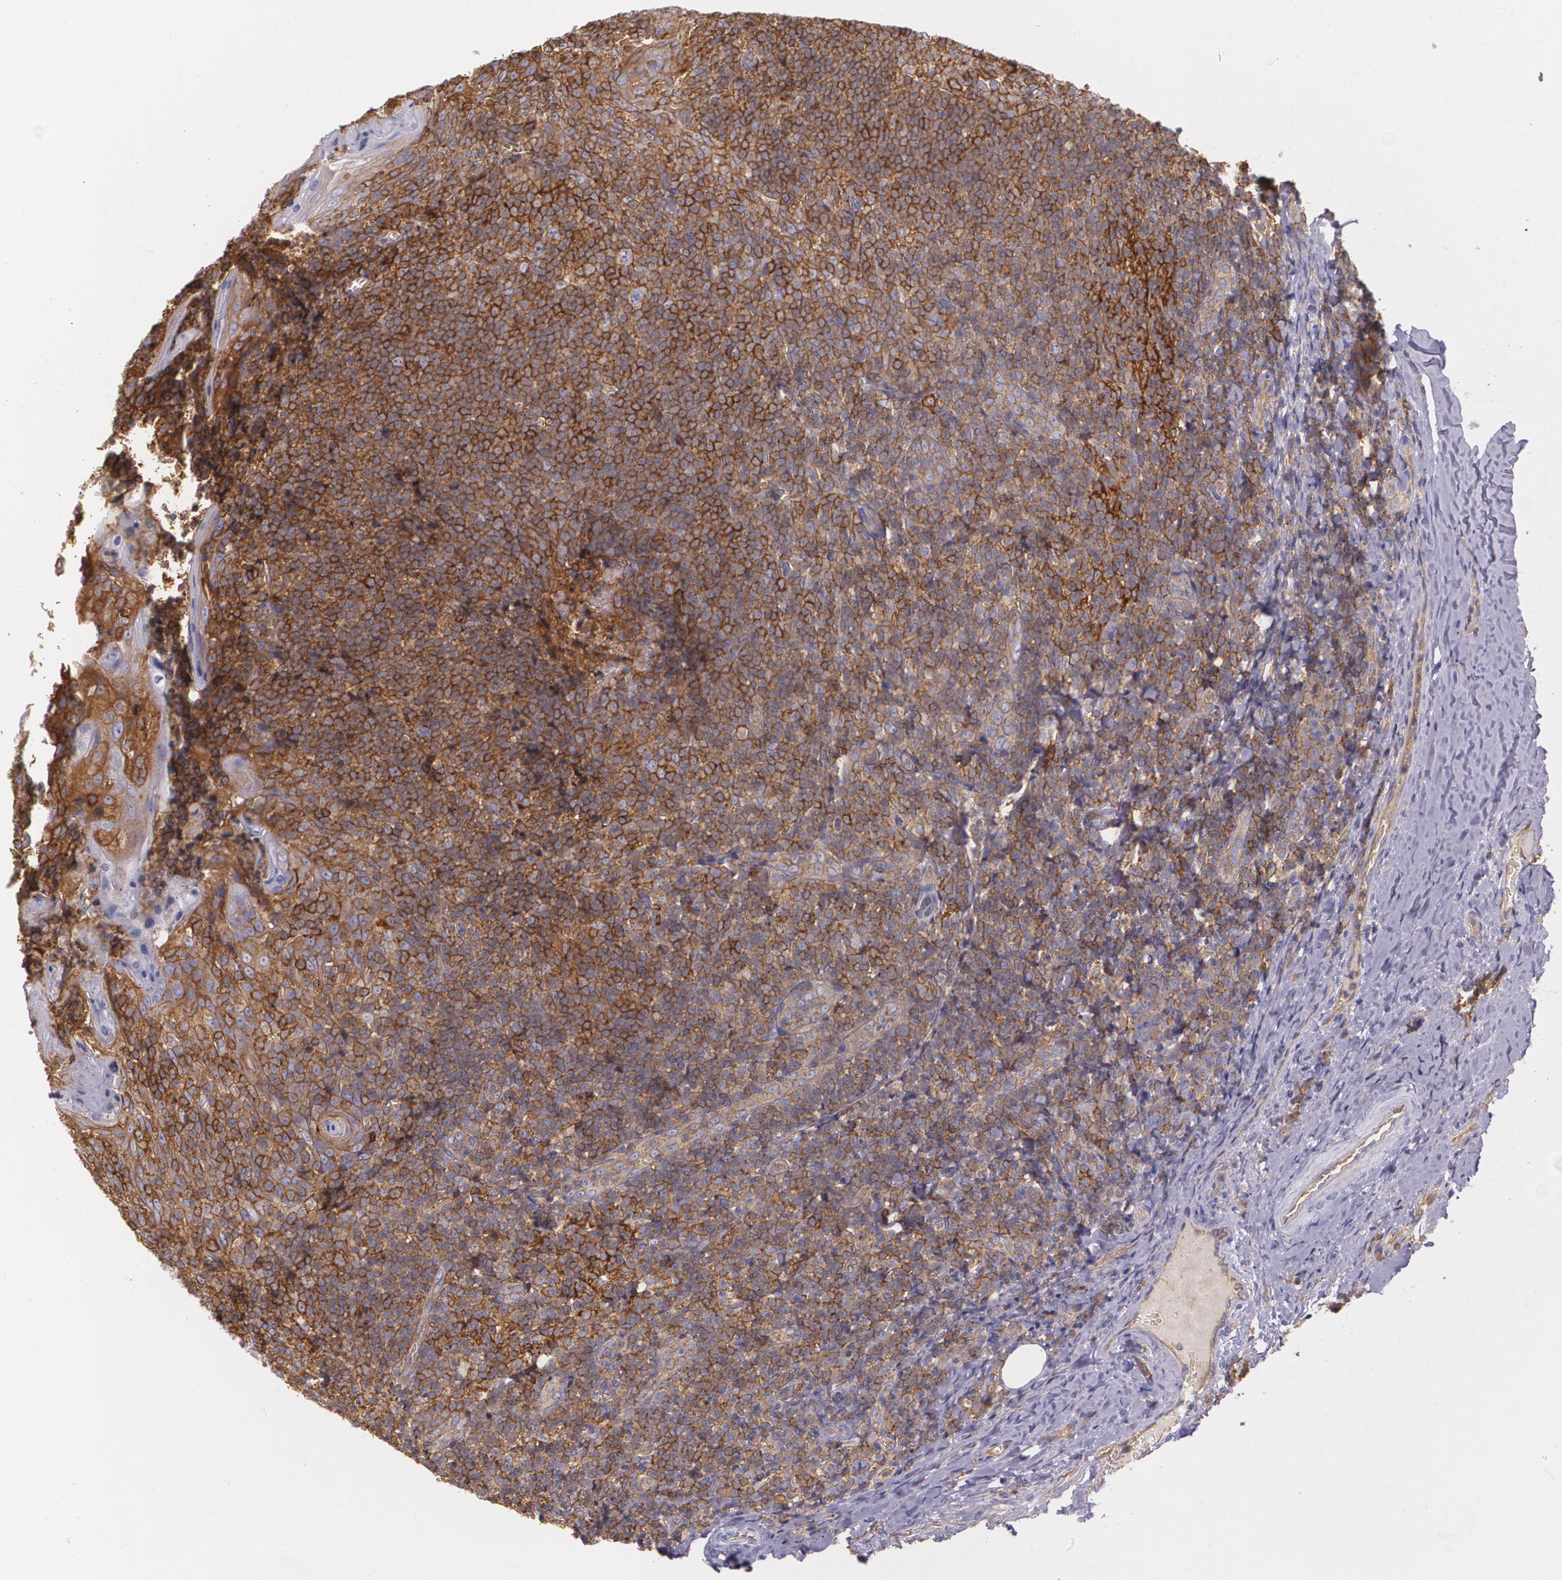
{"staining": {"intensity": "moderate", "quantity": ">75%", "location": "cytoplasmic/membranous"}, "tissue": "tonsil", "cell_type": "Non-germinal center cells", "image_type": "normal", "snomed": [{"axis": "morphology", "description": "Normal tissue, NOS"}, {"axis": "topography", "description": "Tonsil"}], "caption": "Brown immunohistochemical staining in benign tonsil shows moderate cytoplasmic/membranous staining in approximately >75% of non-germinal center cells. The protein is shown in brown color, while the nuclei are stained blue.", "gene": "B2M", "patient": {"sex": "male", "age": 31}}